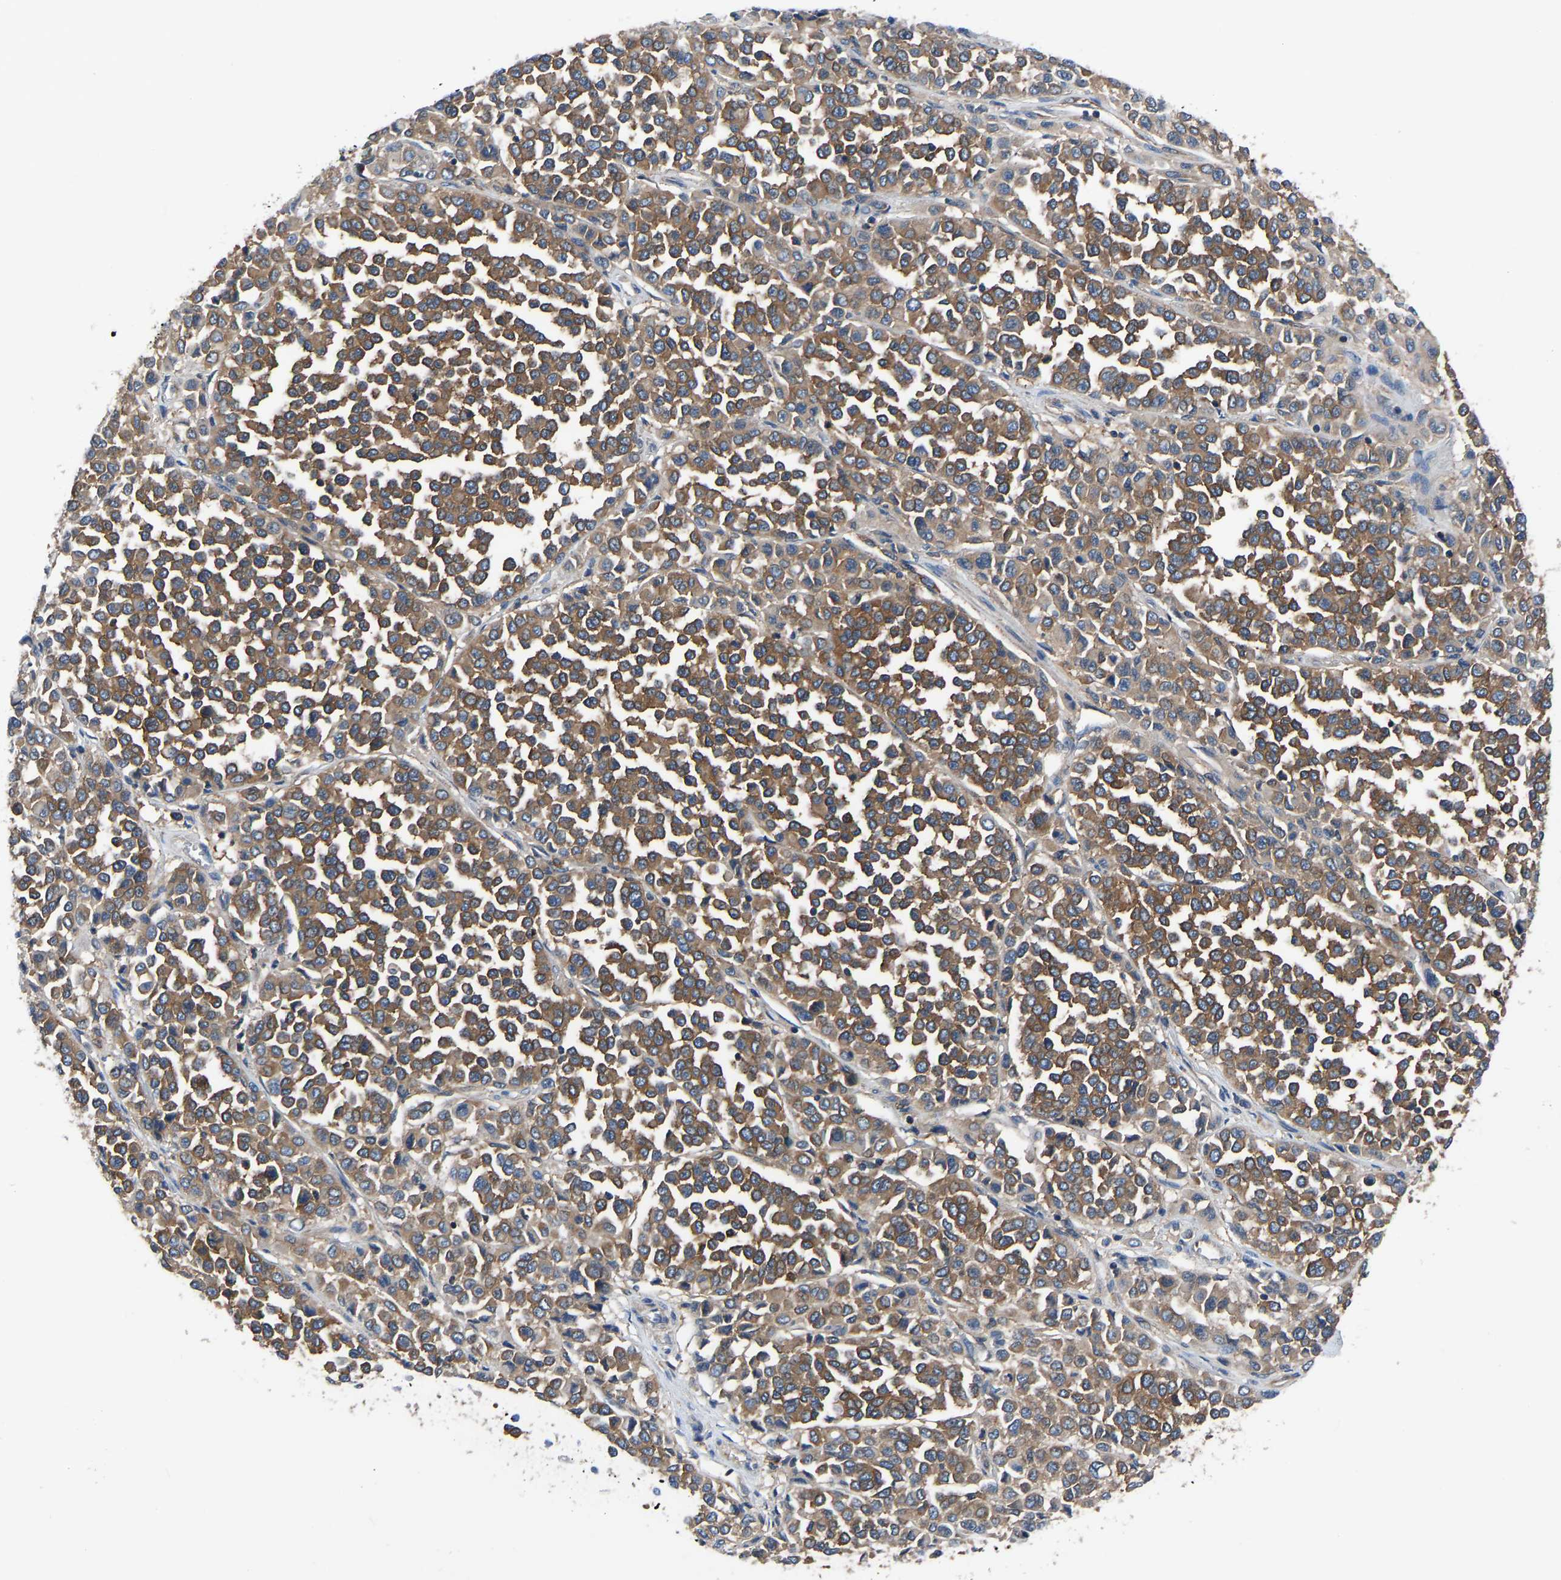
{"staining": {"intensity": "moderate", "quantity": ">75%", "location": "cytoplasmic/membranous"}, "tissue": "melanoma", "cell_type": "Tumor cells", "image_type": "cancer", "snomed": [{"axis": "morphology", "description": "Malignant melanoma, Metastatic site"}, {"axis": "topography", "description": "Pancreas"}], "caption": "Tumor cells exhibit medium levels of moderate cytoplasmic/membranous positivity in about >75% of cells in melanoma.", "gene": "PRKAR1A", "patient": {"sex": "female", "age": 30}}